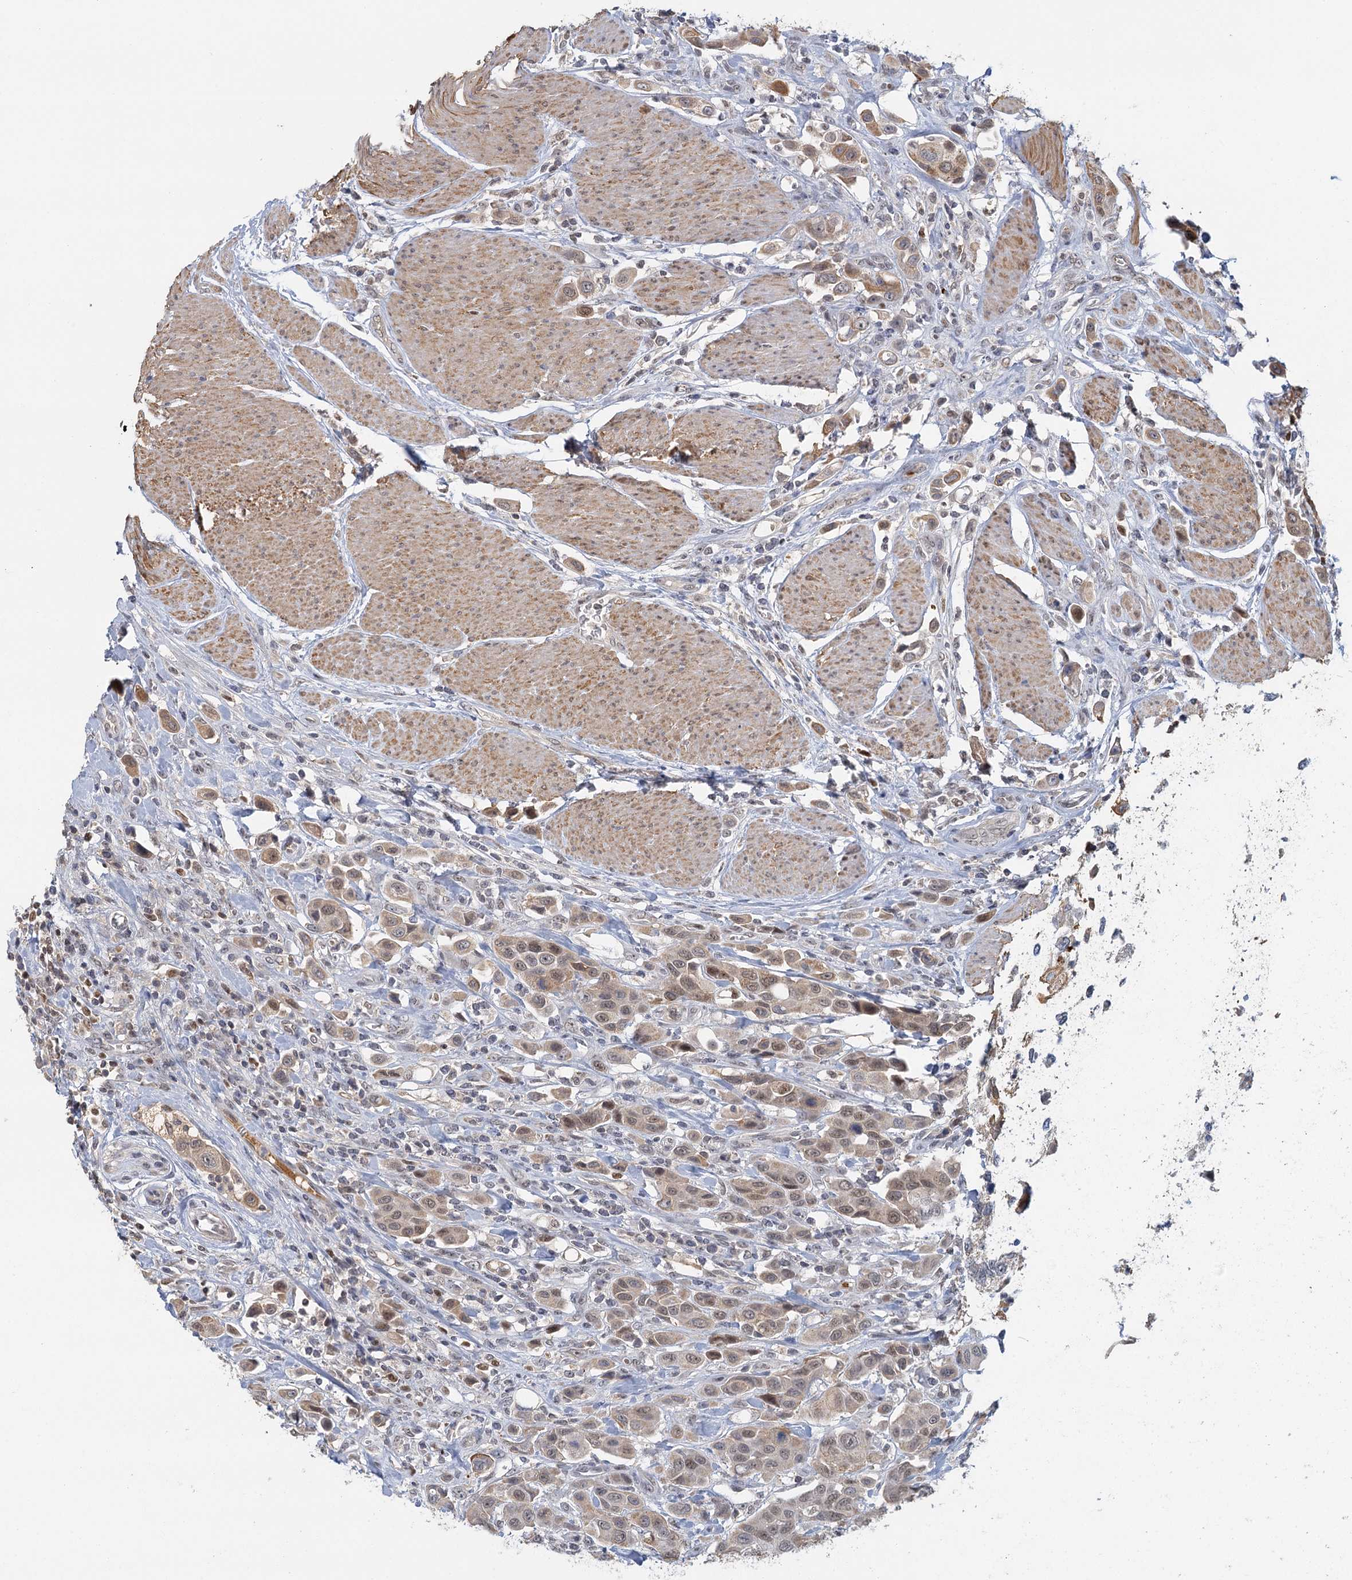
{"staining": {"intensity": "weak", "quantity": "25%-75%", "location": "cytoplasmic/membranous"}, "tissue": "urothelial cancer", "cell_type": "Tumor cells", "image_type": "cancer", "snomed": [{"axis": "morphology", "description": "Urothelial carcinoma, High grade"}, {"axis": "topography", "description": "Urinary bladder"}], "caption": "IHC photomicrograph of human urothelial cancer stained for a protein (brown), which shows low levels of weak cytoplasmic/membranous positivity in about 25%-75% of tumor cells.", "gene": "GPATCH11", "patient": {"sex": "male", "age": 50}}